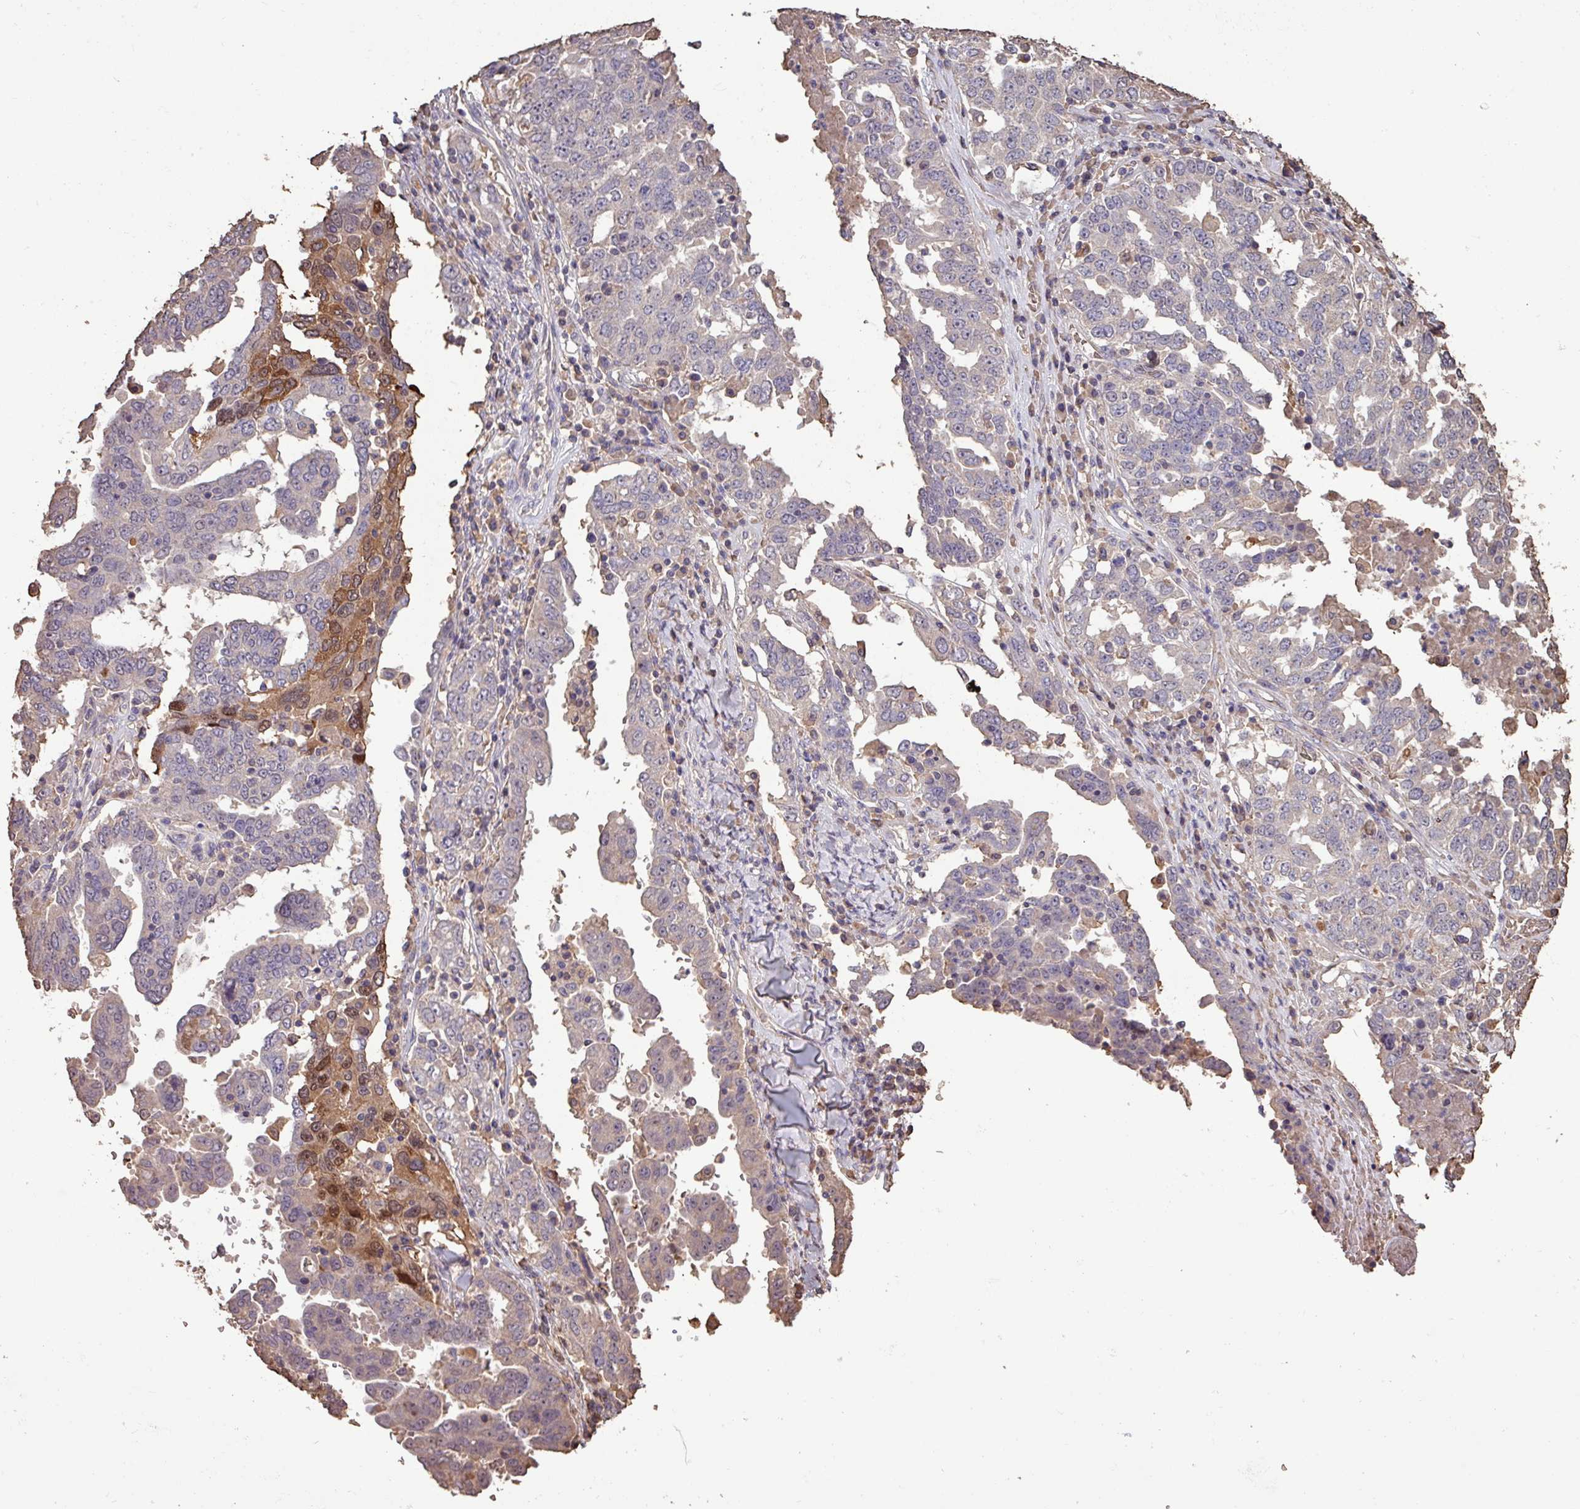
{"staining": {"intensity": "weak", "quantity": "<25%", "location": "cytoplasmic/membranous"}, "tissue": "ovarian cancer", "cell_type": "Tumor cells", "image_type": "cancer", "snomed": [{"axis": "morphology", "description": "Carcinoma, endometroid"}, {"axis": "topography", "description": "Ovary"}], "caption": "A high-resolution photomicrograph shows immunohistochemistry staining of ovarian endometroid carcinoma, which reveals no significant staining in tumor cells.", "gene": "CAMK2B", "patient": {"sex": "female", "age": 62}}